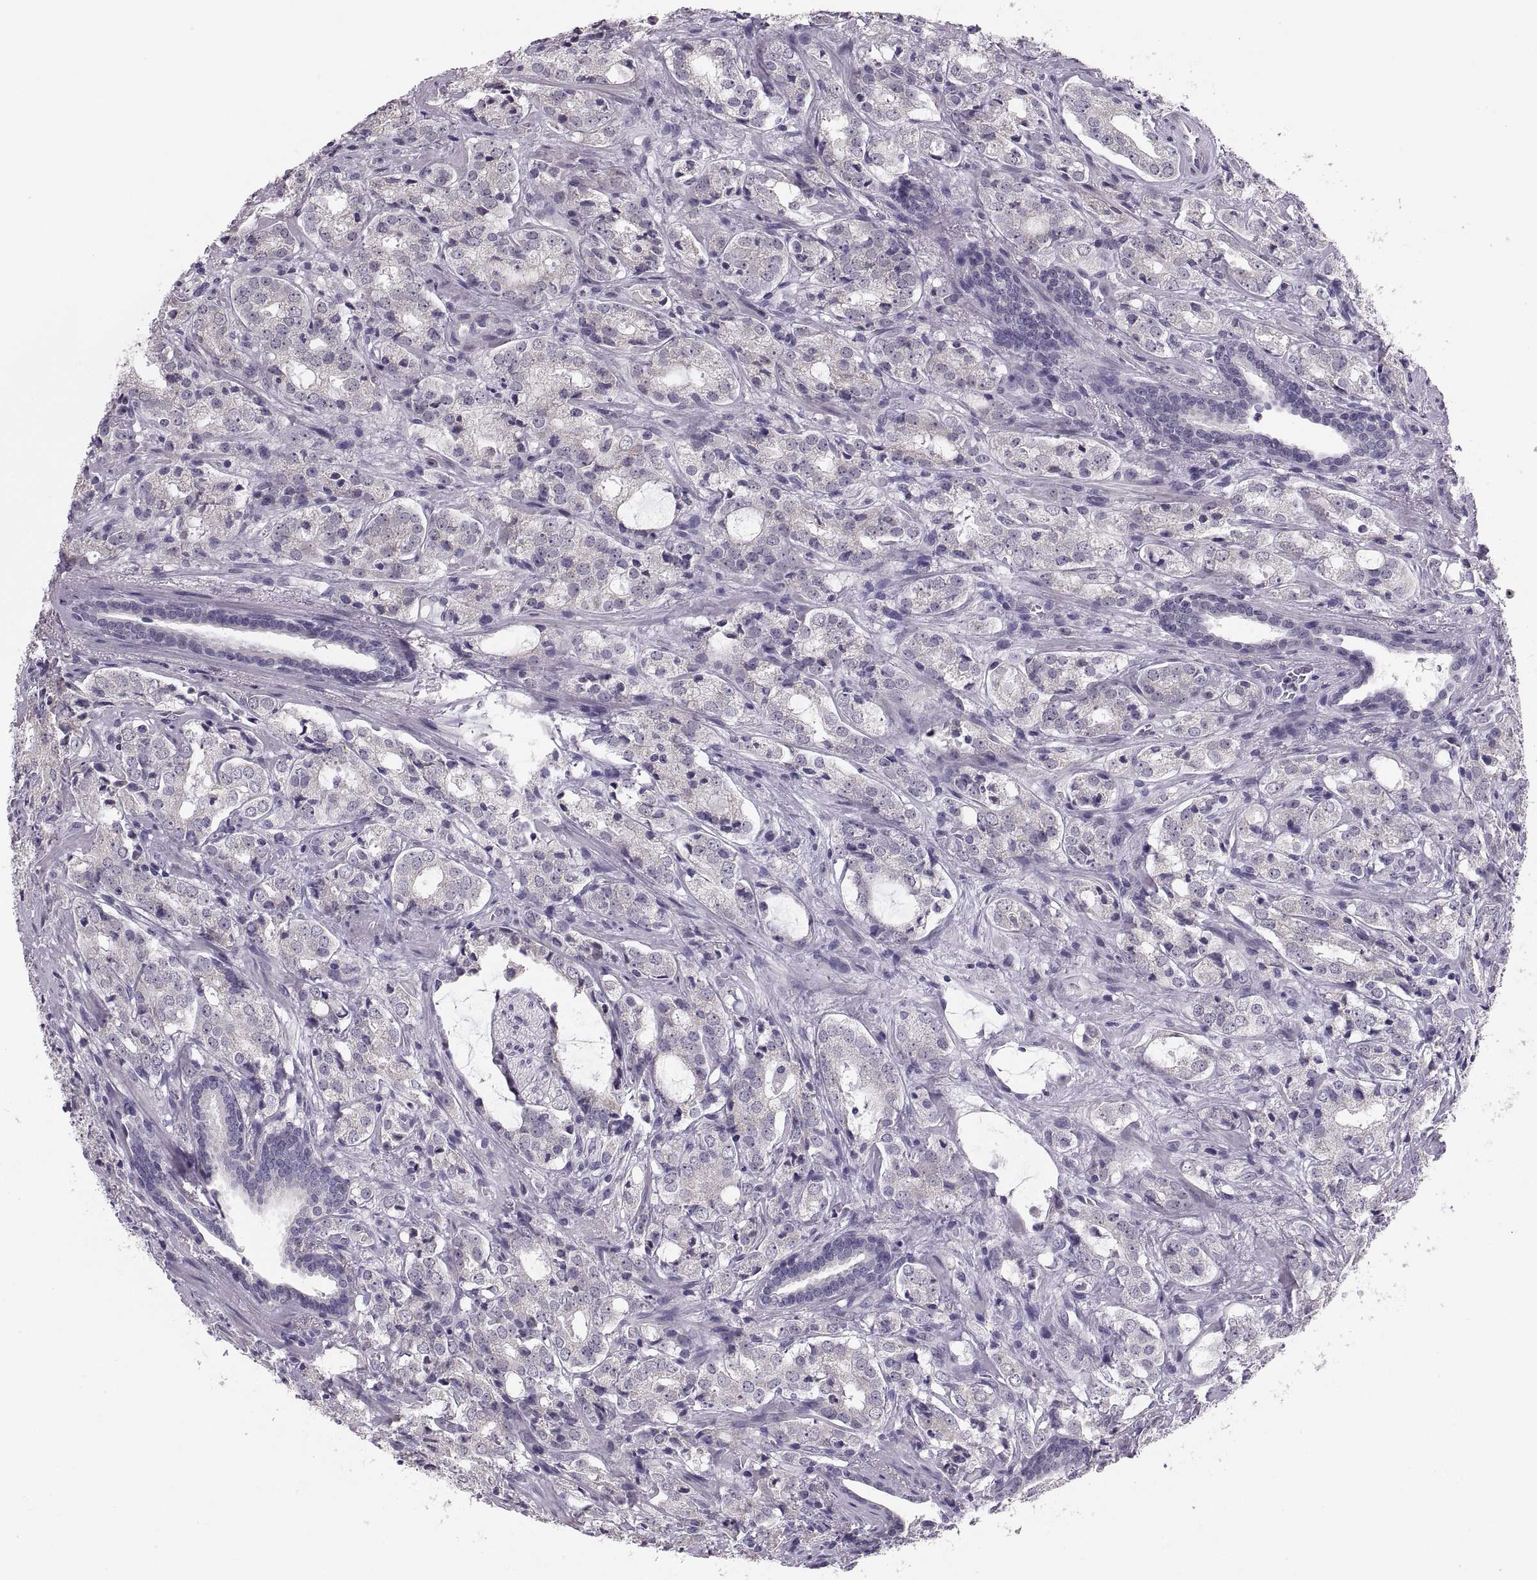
{"staining": {"intensity": "negative", "quantity": "none", "location": "none"}, "tissue": "prostate cancer", "cell_type": "Tumor cells", "image_type": "cancer", "snomed": [{"axis": "morphology", "description": "Adenocarcinoma, NOS"}, {"axis": "topography", "description": "Prostate"}], "caption": "Tumor cells show no significant positivity in prostate cancer.", "gene": "ADH6", "patient": {"sex": "male", "age": 66}}